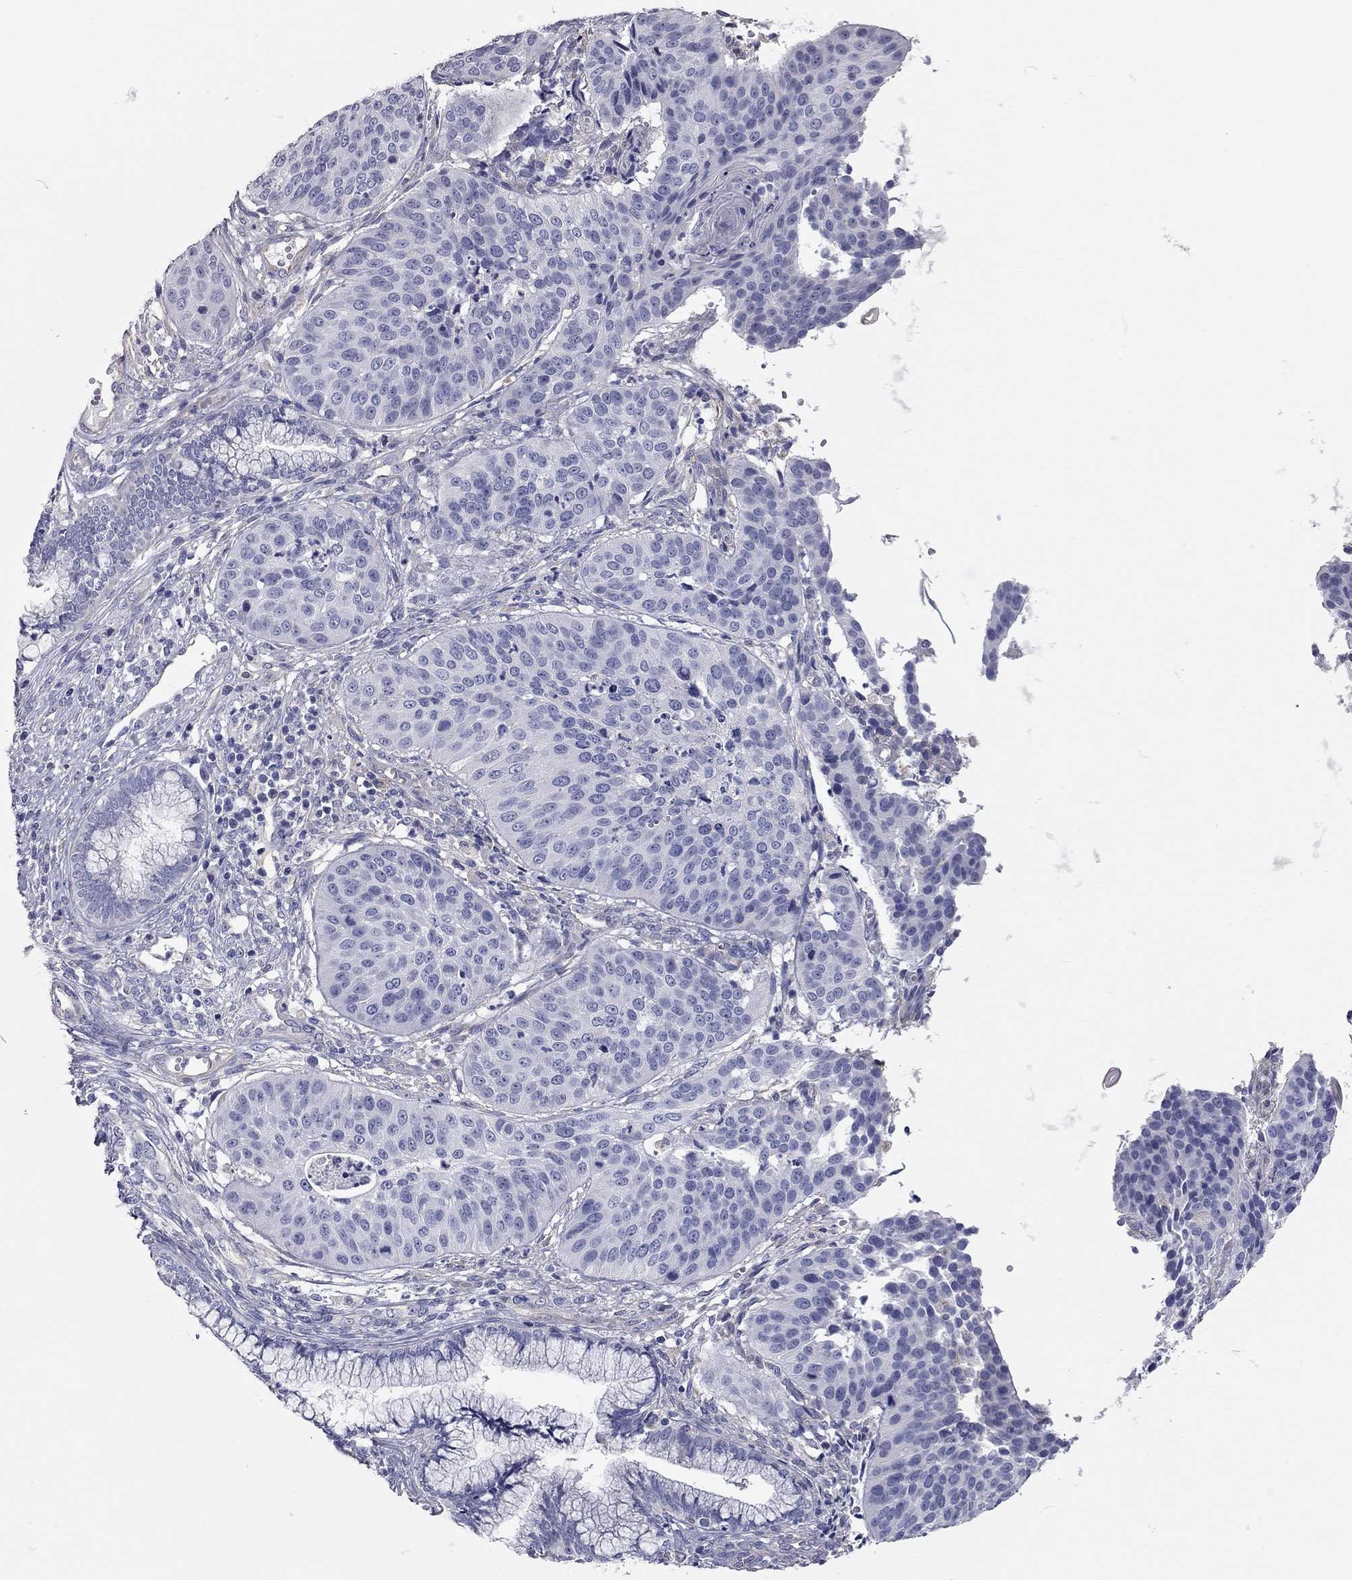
{"staining": {"intensity": "negative", "quantity": "none", "location": "none"}, "tissue": "cervical cancer", "cell_type": "Tumor cells", "image_type": "cancer", "snomed": [{"axis": "morphology", "description": "Normal tissue, NOS"}, {"axis": "morphology", "description": "Squamous cell carcinoma, NOS"}, {"axis": "topography", "description": "Cervix"}], "caption": "Tumor cells are negative for brown protein staining in cervical cancer (squamous cell carcinoma).", "gene": "C10orf90", "patient": {"sex": "female", "age": 39}}